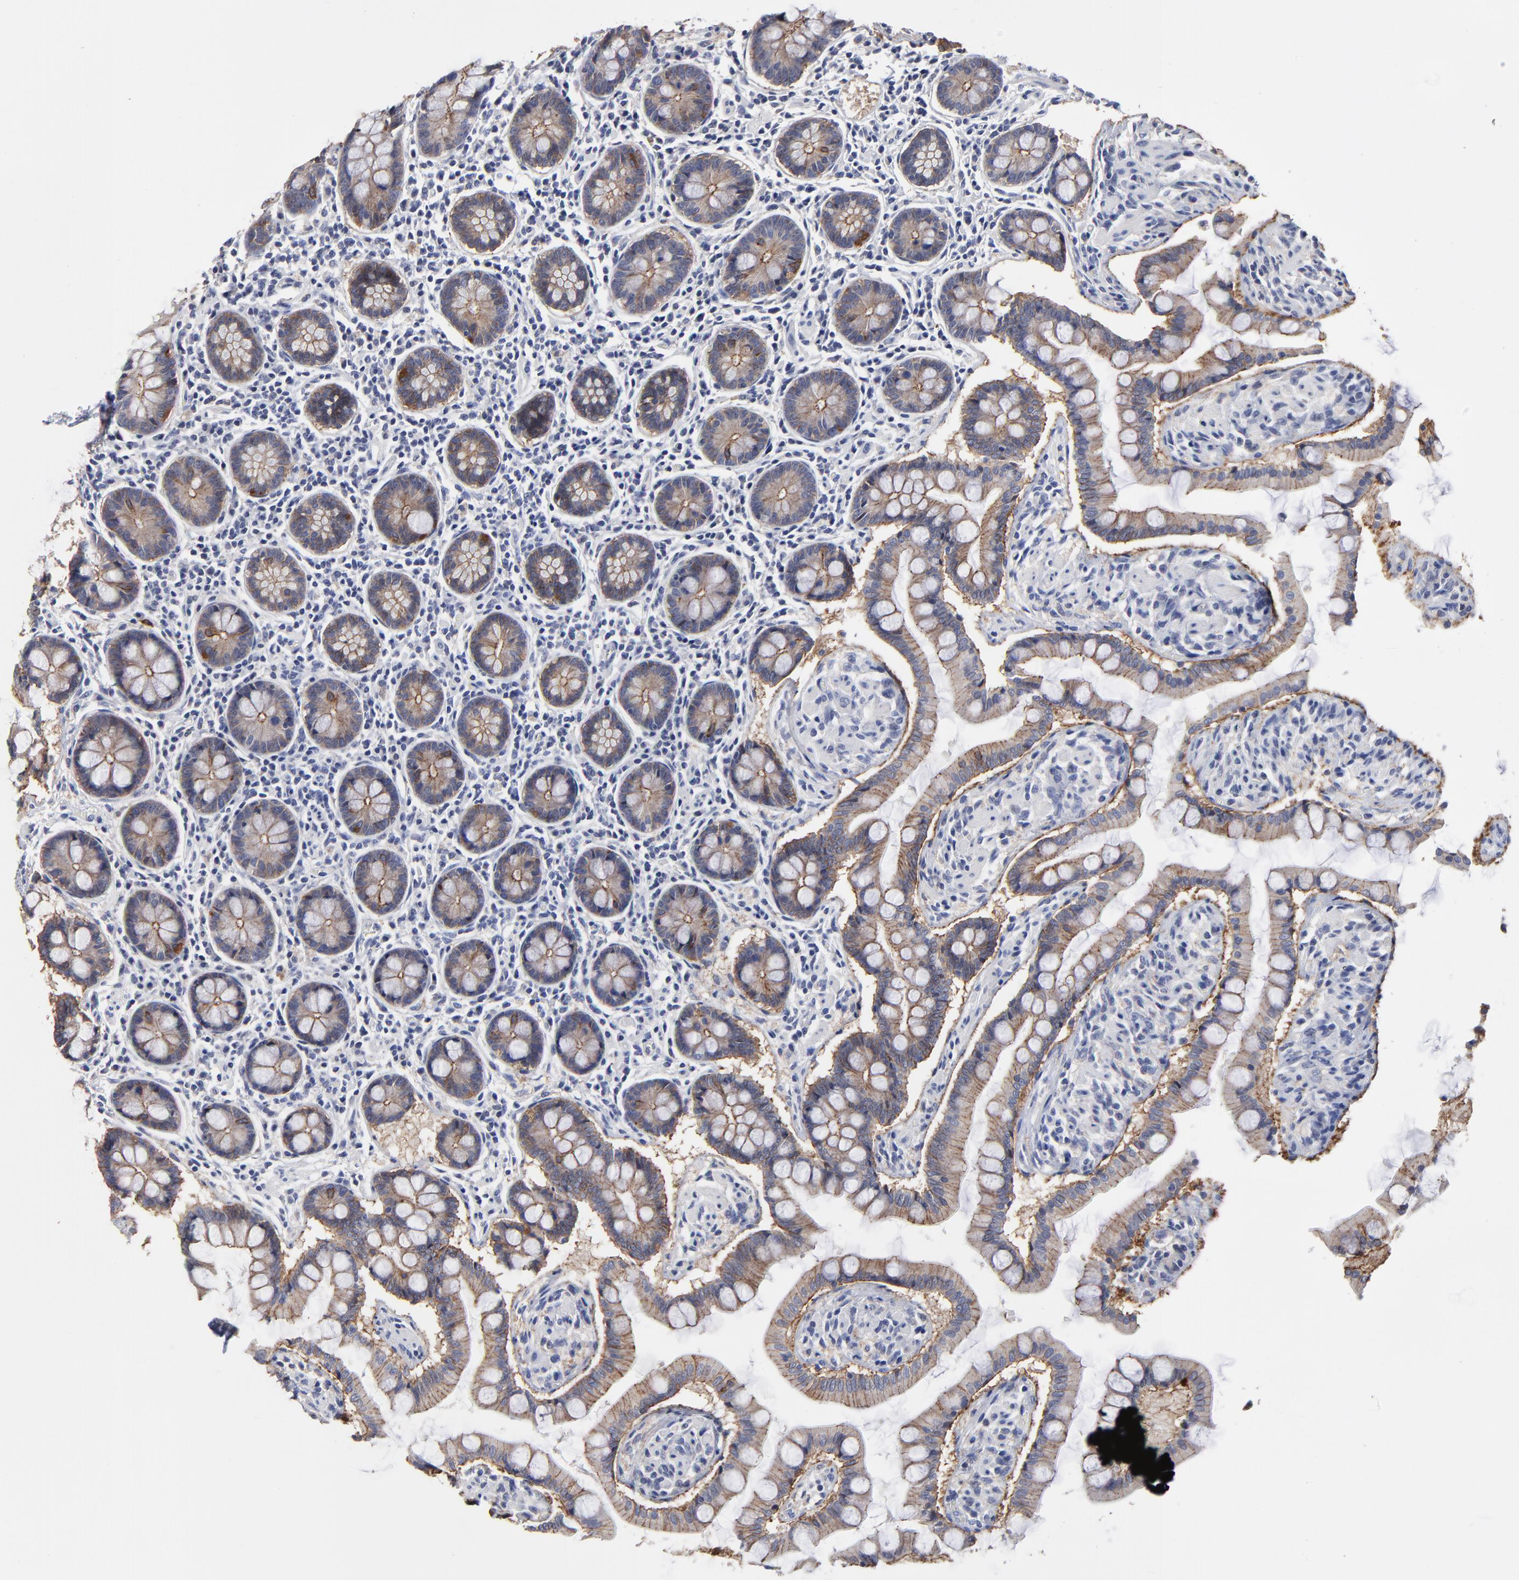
{"staining": {"intensity": "moderate", "quantity": "<25%", "location": "cytoplasmic/membranous"}, "tissue": "small intestine", "cell_type": "Glandular cells", "image_type": "normal", "snomed": [{"axis": "morphology", "description": "Normal tissue, NOS"}, {"axis": "topography", "description": "Small intestine"}], "caption": "IHC (DAB) staining of normal human small intestine displays moderate cytoplasmic/membranous protein expression in approximately <25% of glandular cells. Using DAB (3,3'-diaminobenzidine) (brown) and hematoxylin (blue) stains, captured at high magnification using brightfield microscopy.", "gene": "CXADR", "patient": {"sex": "male", "age": 41}}